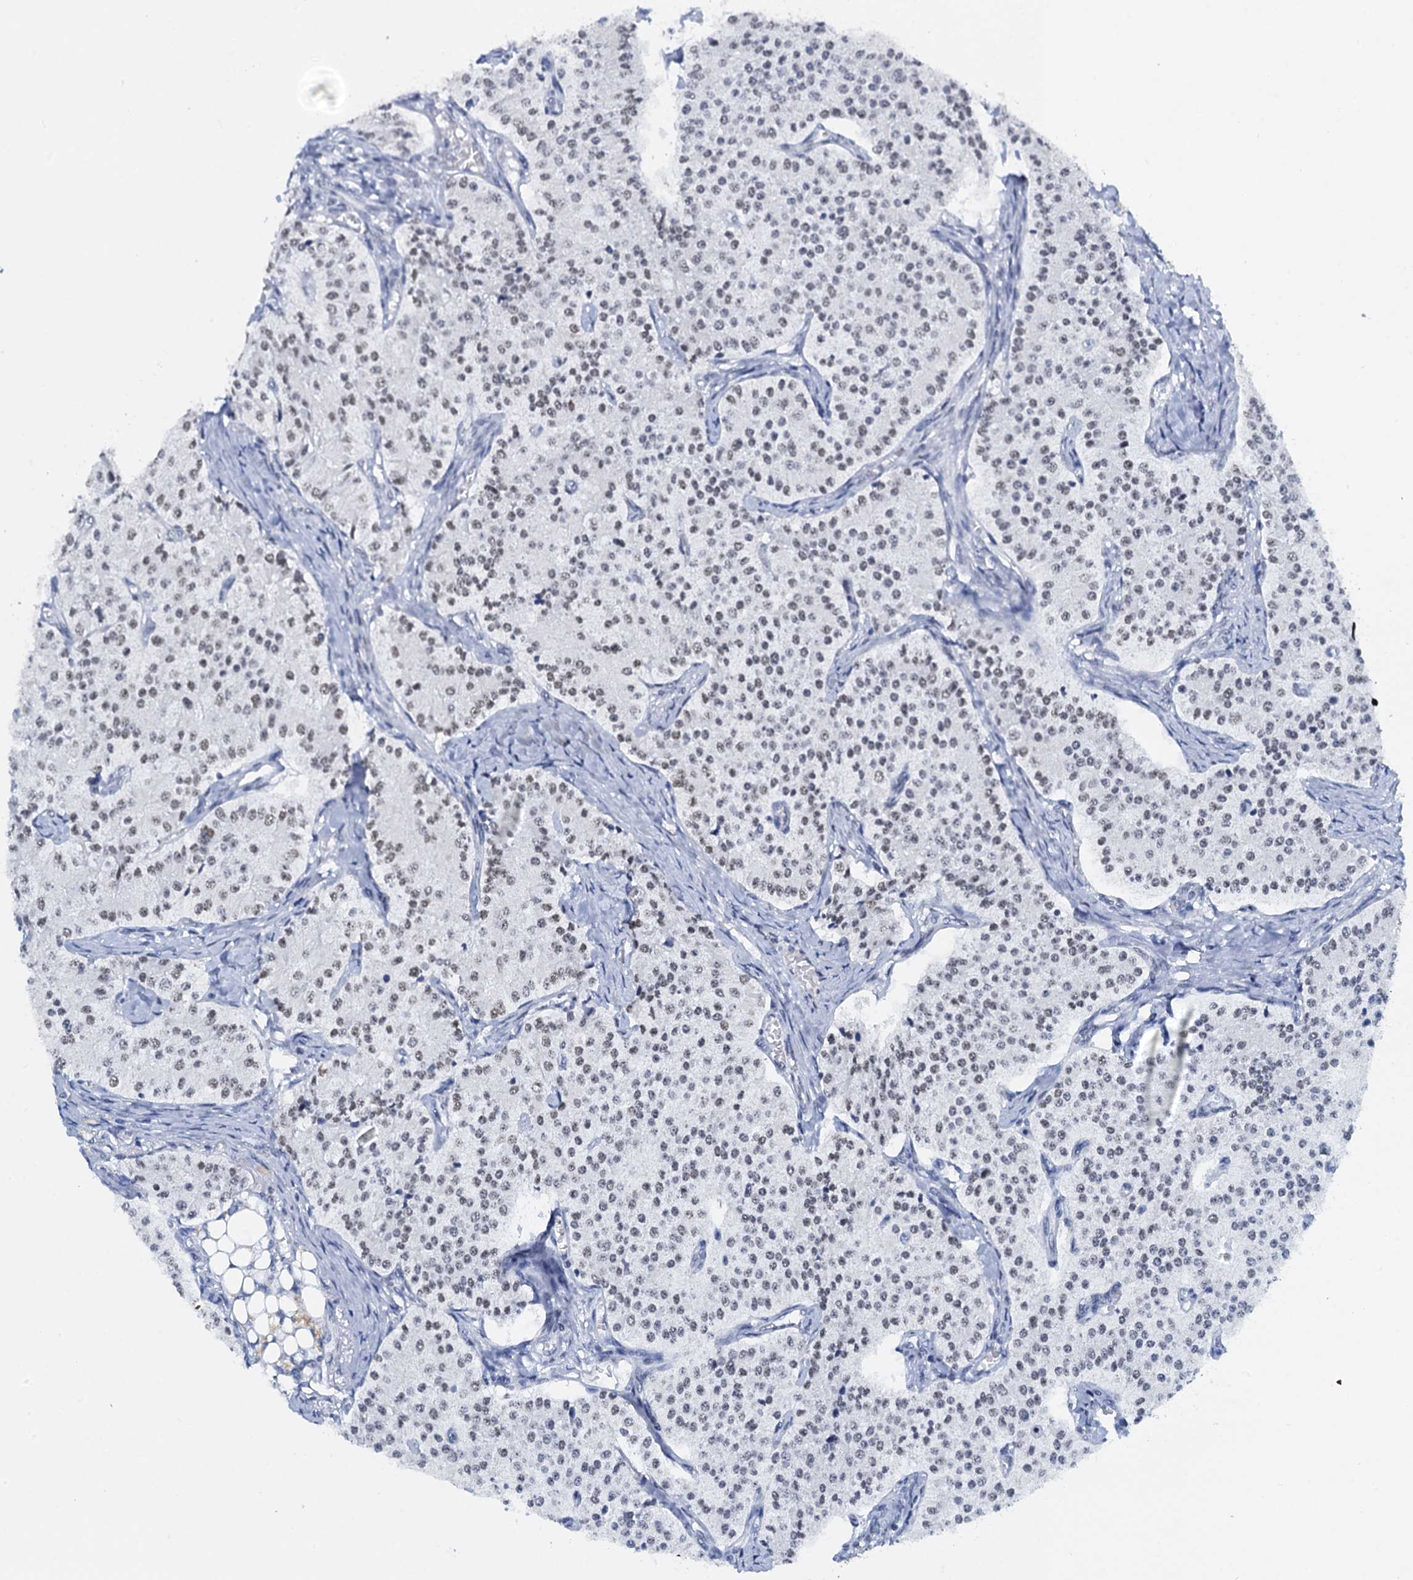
{"staining": {"intensity": "weak", "quantity": ">75%", "location": "nuclear"}, "tissue": "carcinoid", "cell_type": "Tumor cells", "image_type": "cancer", "snomed": [{"axis": "morphology", "description": "Carcinoid, malignant, NOS"}, {"axis": "topography", "description": "Colon"}], "caption": "Brown immunohistochemical staining in carcinoid displays weak nuclear staining in about >75% of tumor cells.", "gene": "SLTM", "patient": {"sex": "female", "age": 52}}